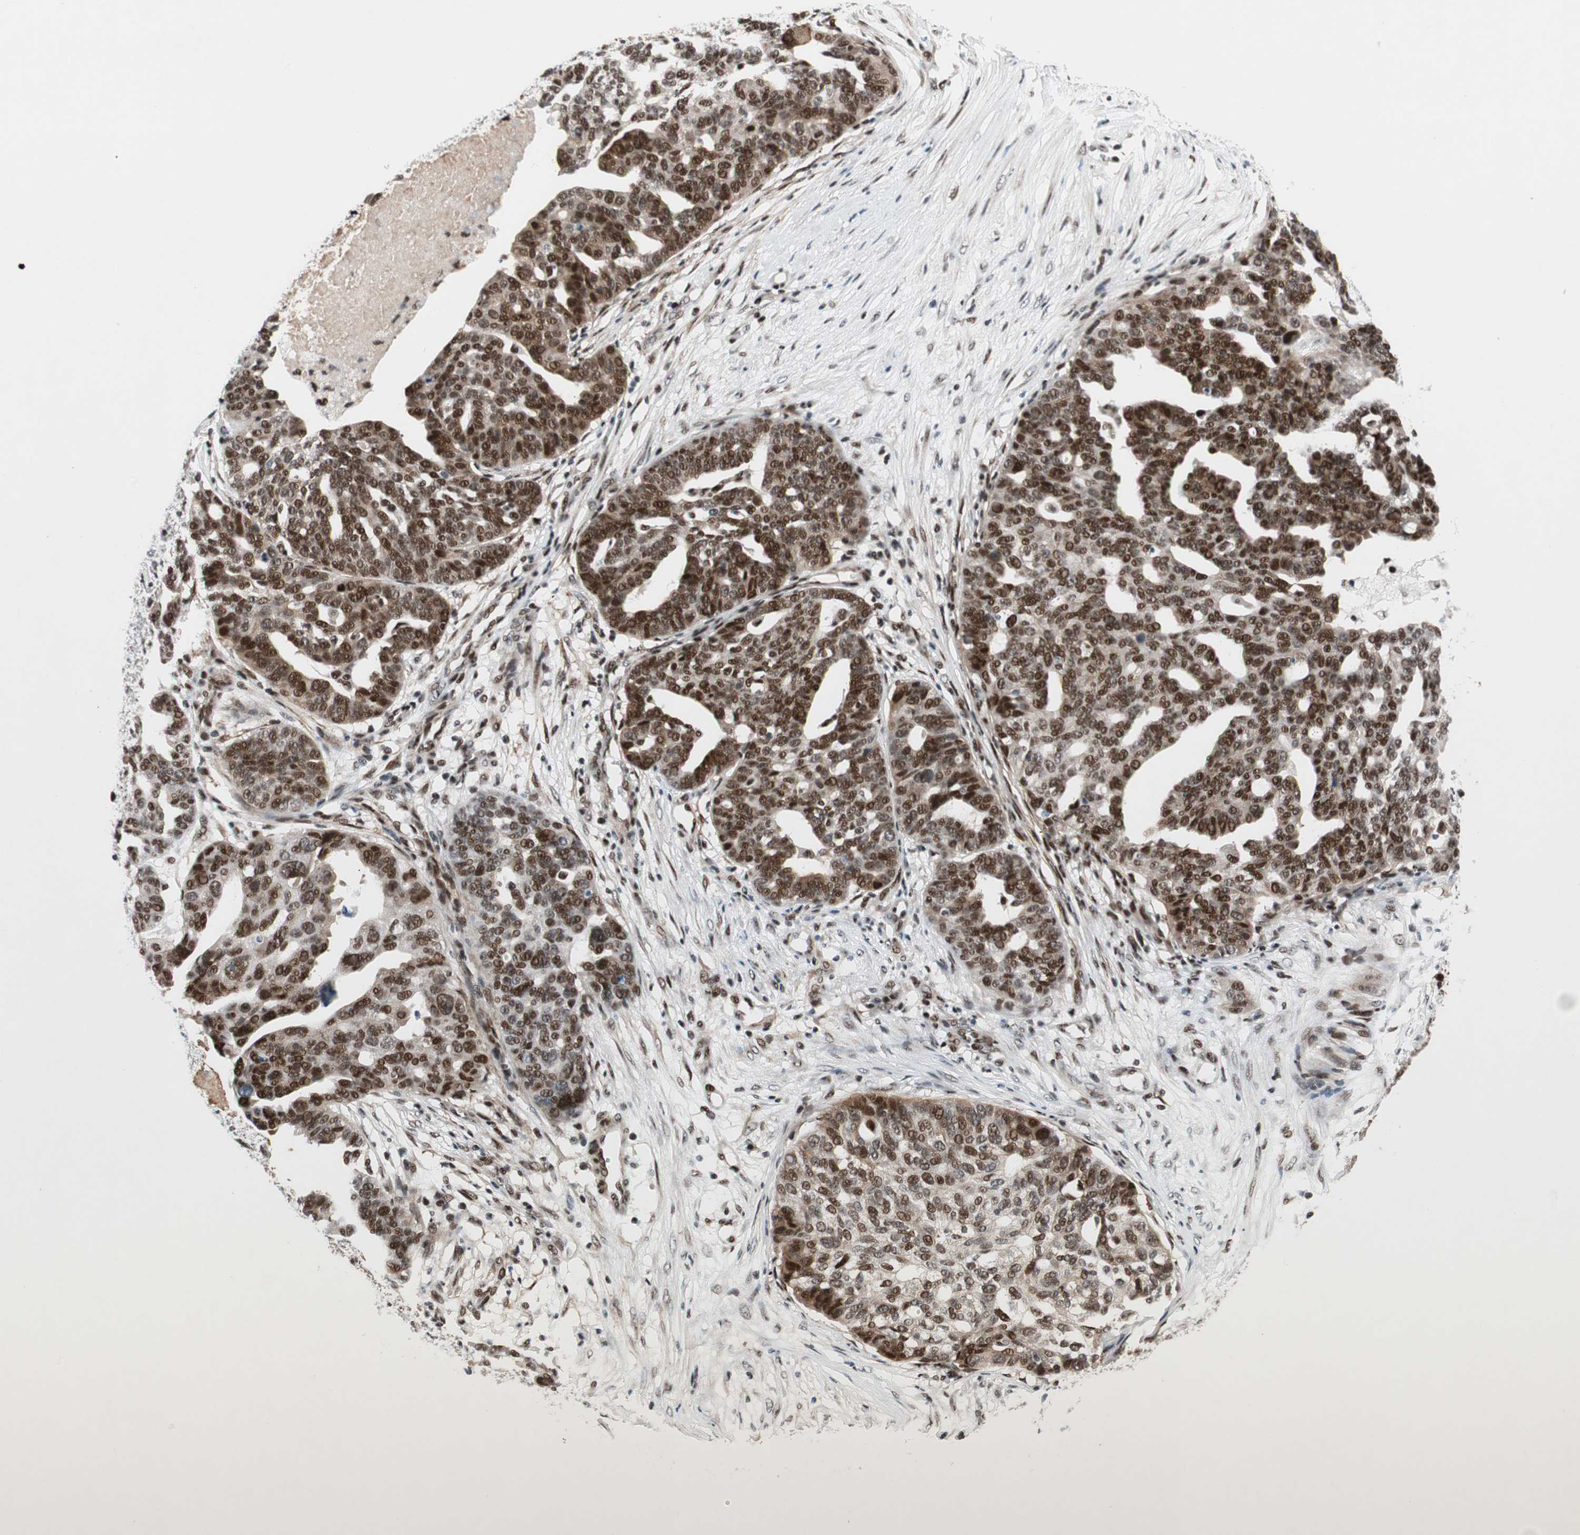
{"staining": {"intensity": "strong", "quantity": ">75%", "location": "nuclear"}, "tissue": "ovarian cancer", "cell_type": "Tumor cells", "image_type": "cancer", "snomed": [{"axis": "morphology", "description": "Cystadenocarcinoma, serous, NOS"}, {"axis": "topography", "description": "Ovary"}], "caption": "This histopathology image reveals immunohistochemistry (IHC) staining of human ovarian cancer (serous cystadenocarcinoma), with high strong nuclear positivity in about >75% of tumor cells.", "gene": "FBXO44", "patient": {"sex": "female", "age": 59}}